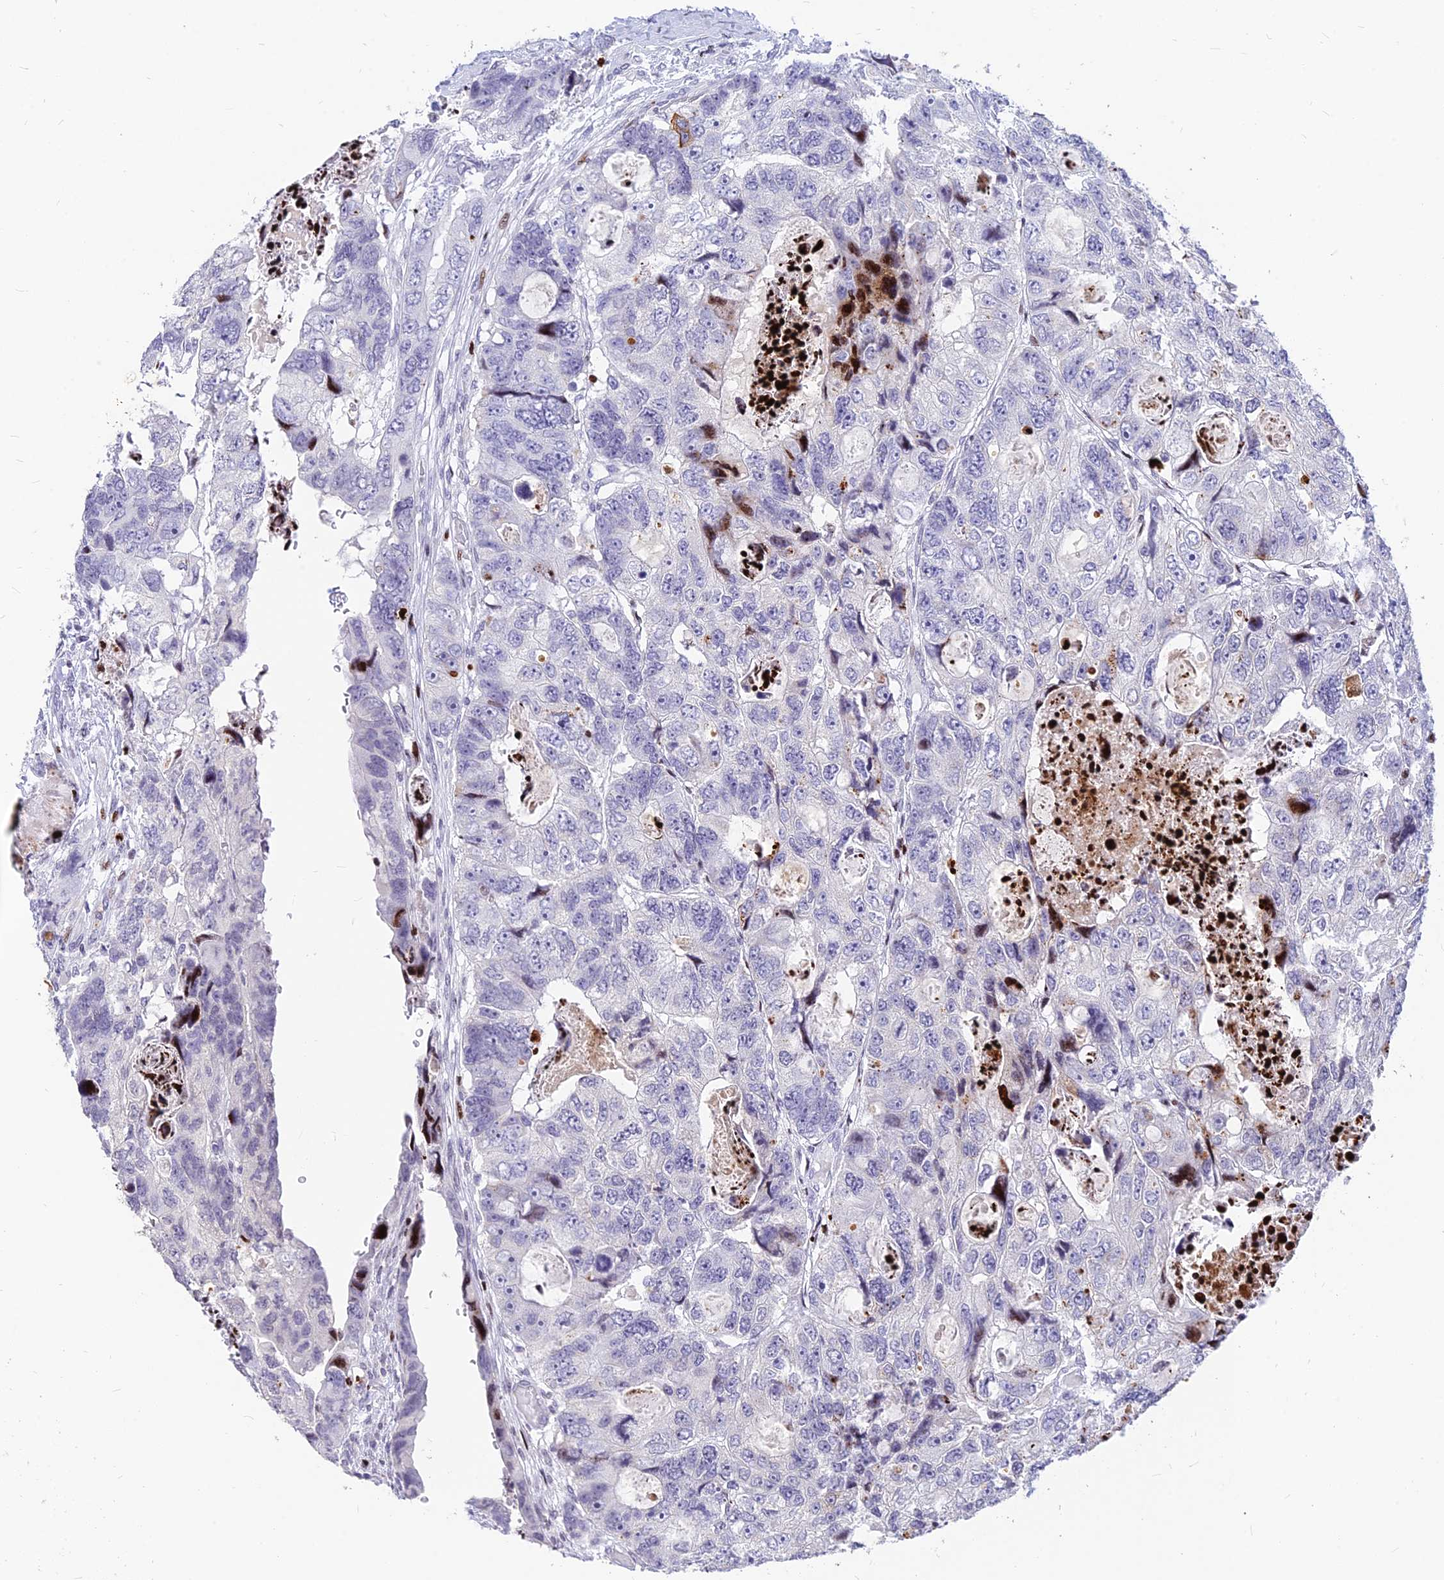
{"staining": {"intensity": "moderate", "quantity": "<25%", "location": "nuclear"}, "tissue": "colorectal cancer", "cell_type": "Tumor cells", "image_type": "cancer", "snomed": [{"axis": "morphology", "description": "Adenocarcinoma, NOS"}, {"axis": "topography", "description": "Rectum"}], "caption": "Colorectal cancer stained with a protein marker displays moderate staining in tumor cells.", "gene": "PRPS1", "patient": {"sex": "male", "age": 59}}